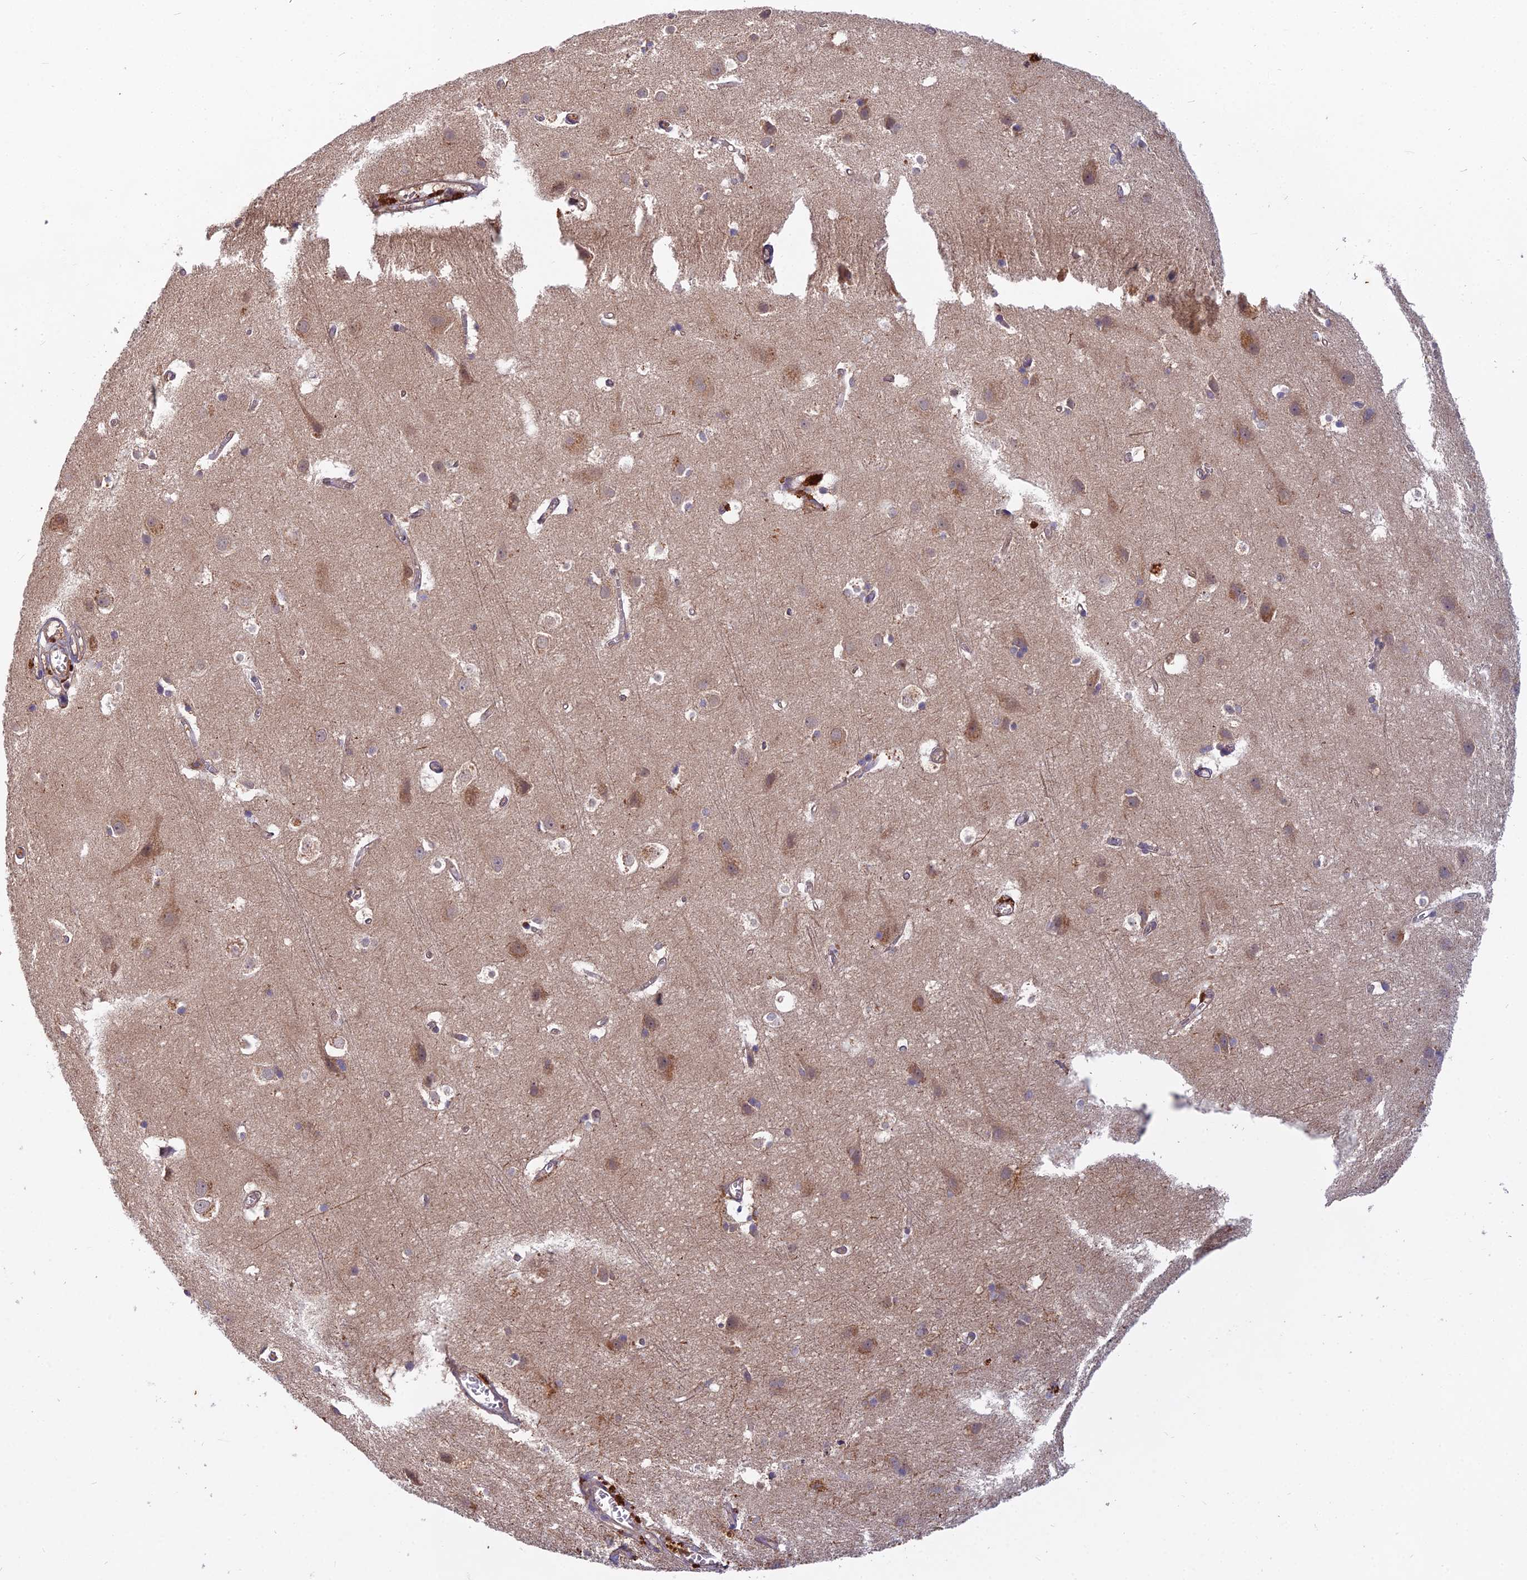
{"staining": {"intensity": "negative", "quantity": "none", "location": "none"}, "tissue": "cerebral cortex", "cell_type": "Endothelial cells", "image_type": "normal", "snomed": [{"axis": "morphology", "description": "Normal tissue, NOS"}, {"axis": "topography", "description": "Cerebral cortex"}], "caption": "IHC histopathology image of normal cerebral cortex: cerebral cortex stained with DAB exhibits no significant protein staining in endothelial cells.", "gene": "CCDC167", "patient": {"sex": "male", "age": 54}}